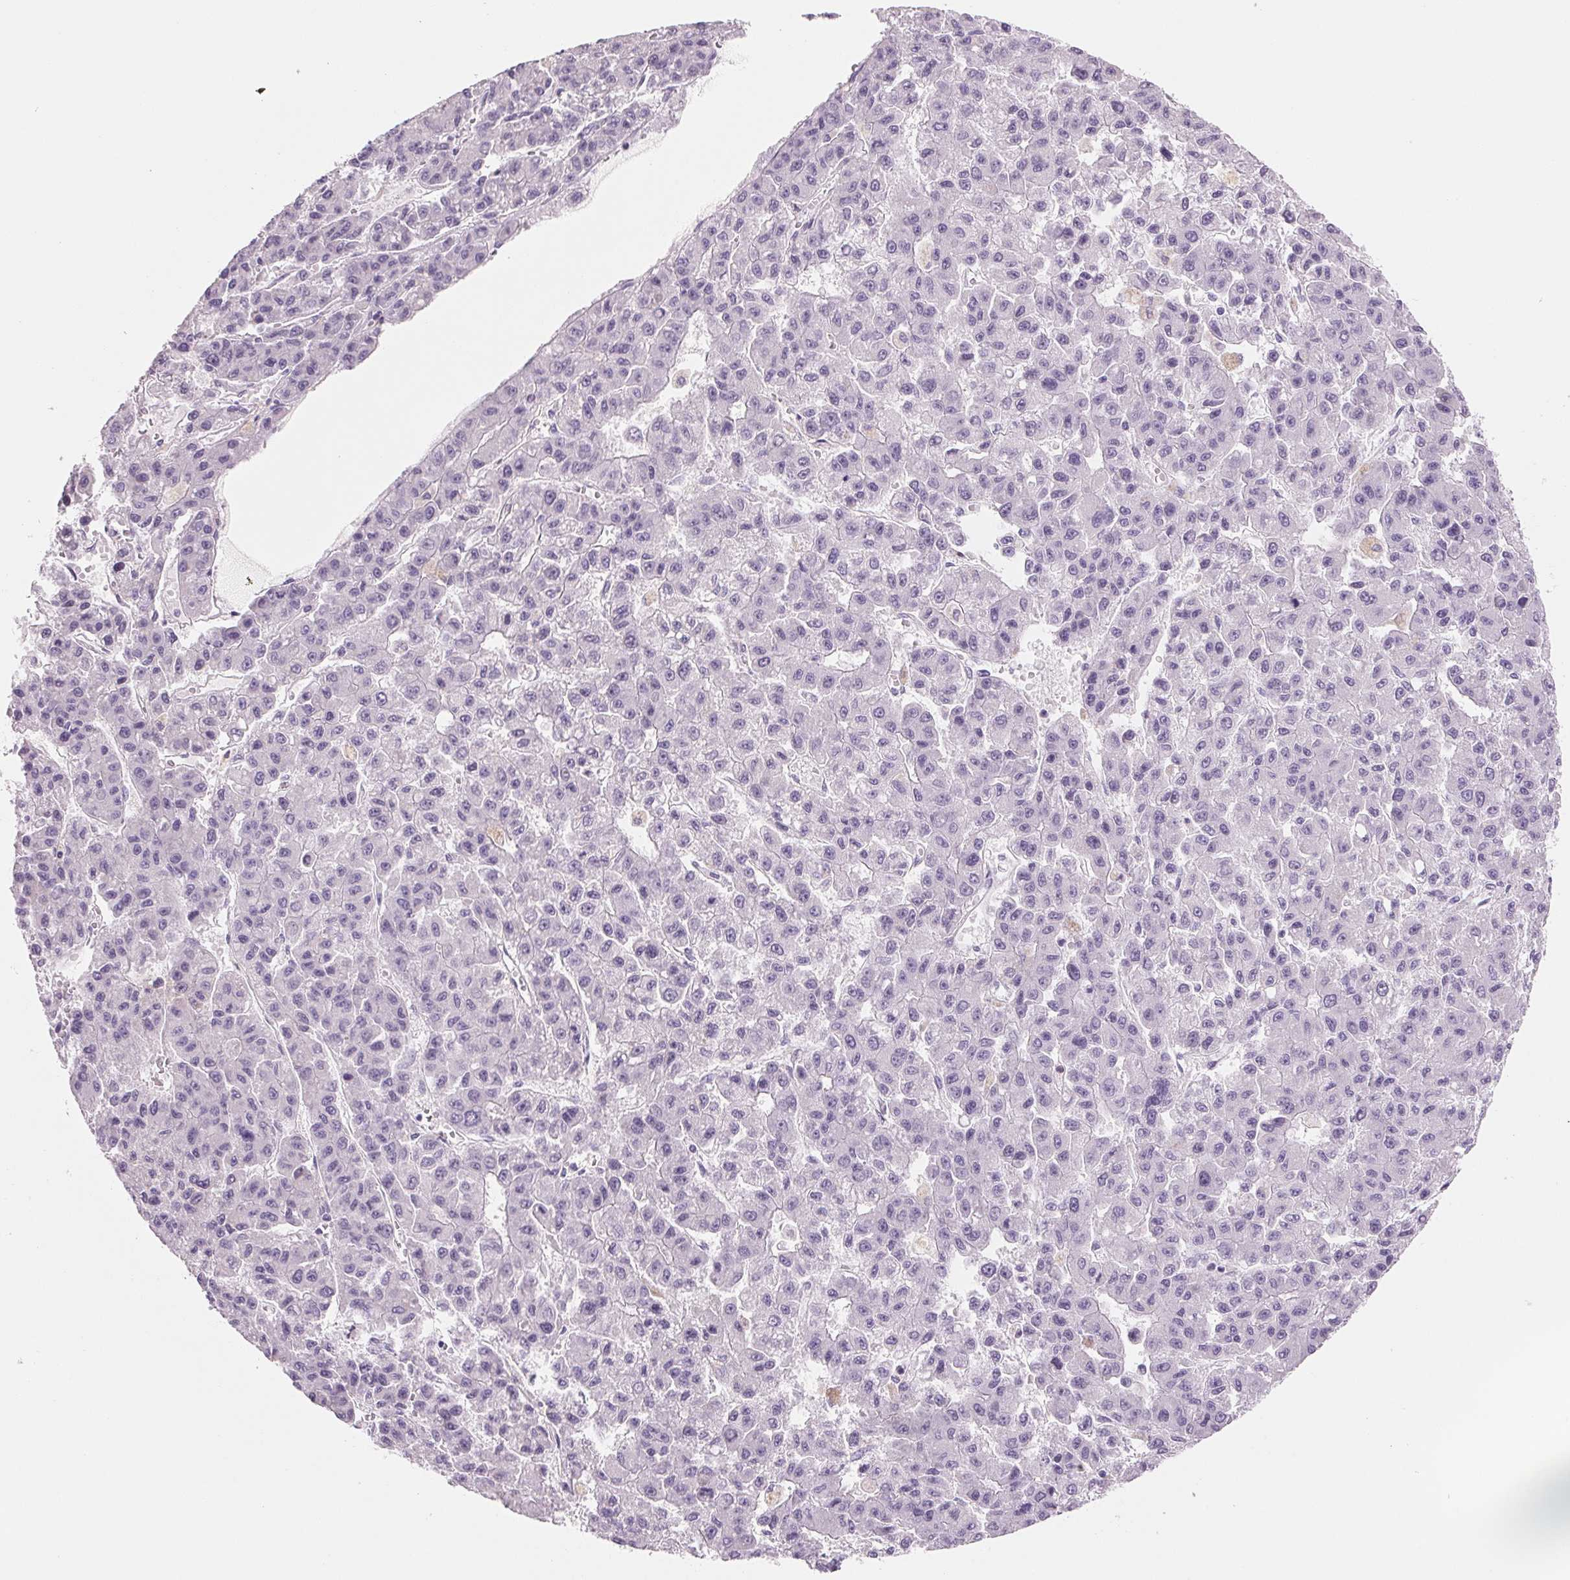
{"staining": {"intensity": "negative", "quantity": "none", "location": "none"}, "tissue": "liver cancer", "cell_type": "Tumor cells", "image_type": "cancer", "snomed": [{"axis": "morphology", "description": "Carcinoma, Hepatocellular, NOS"}, {"axis": "topography", "description": "Liver"}], "caption": "Hepatocellular carcinoma (liver) stained for a protein using immunohistochemistry displays no positivity tumor cells.", "gene": "CCDC168", "patient": {"sex": "male", "age": 70}}